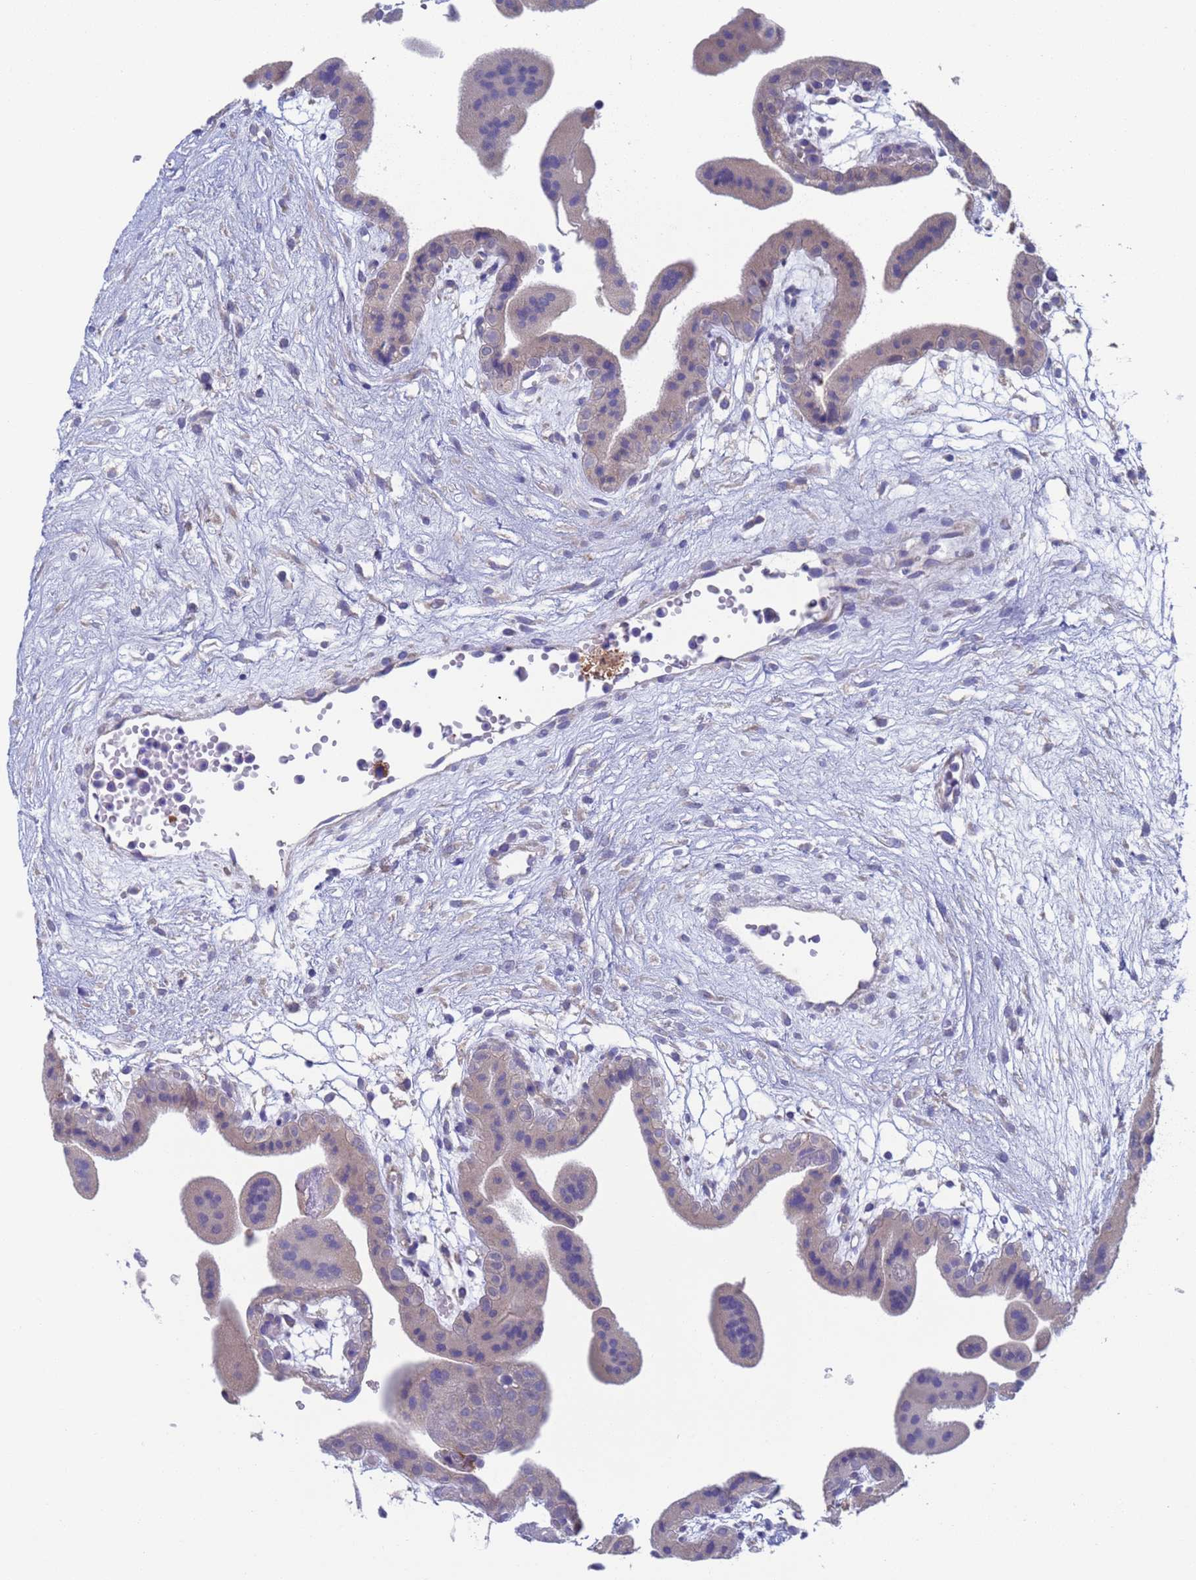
{"staining": {"intensity": "negative", "quantity": "none", "location": "none"}, "tissue": "placenta", "cell_type": "Trophoblastic cells", "image_type": "normal", "snomed": [{"axis": "morphology", "description": "Normal tissue, NOS"}, {"axis": "topography", "description": "Placenta"}], "caption": "This is an immunohistochemistry photomicrograph of unremarkable human placenta. There is no positivity in trophoblastic cells.", "gene": "PET117", "patient": {"sex": "female", "age": 18}}